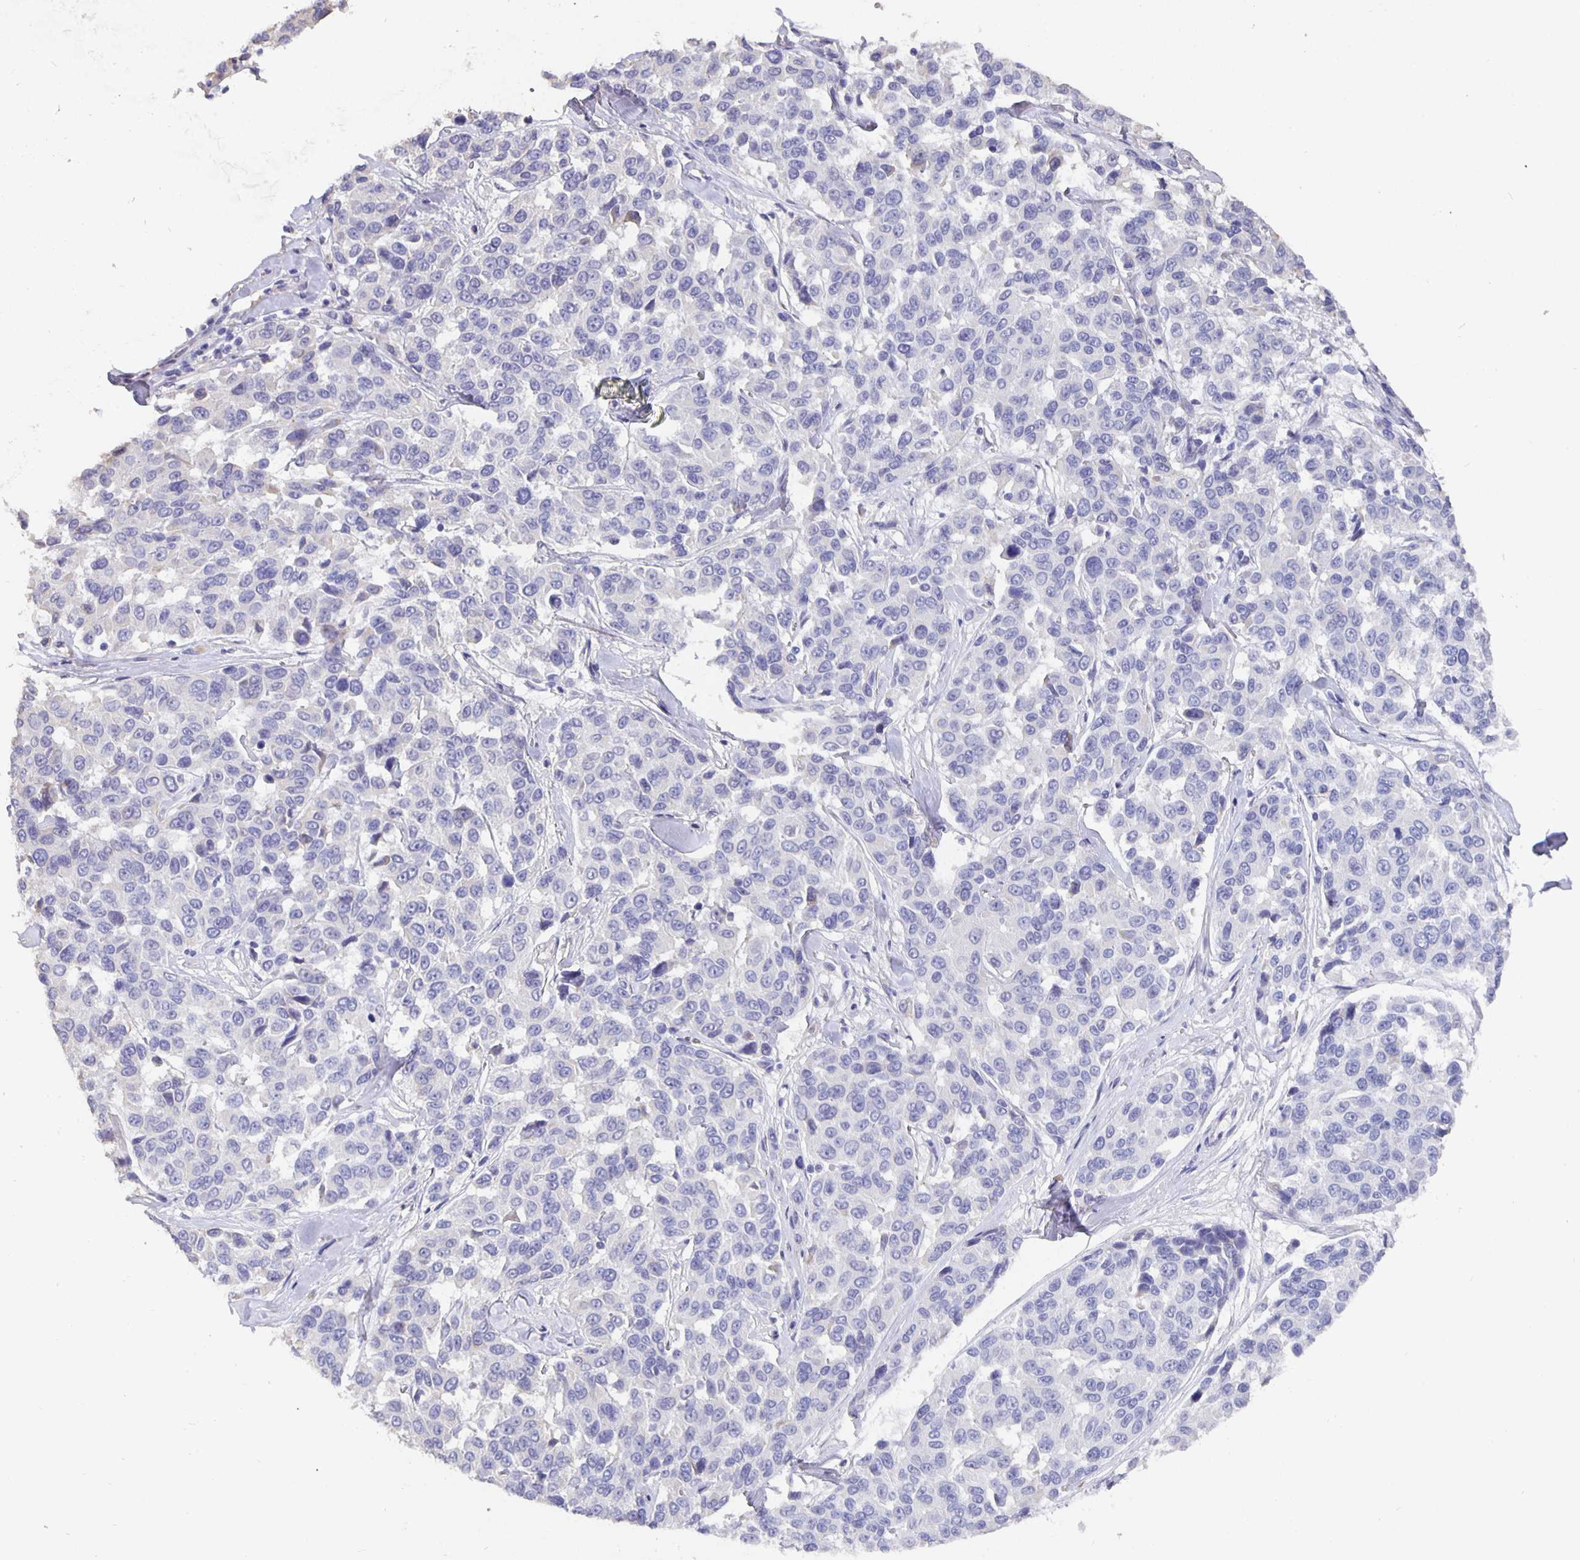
{"staining": {"intensity": "negative", "quantity": "none", "location": "none"}, "tissue": "melanoma", "cell_type": "Tumor cells", "image_type": "cancer", "snomed": [{"axis": "morphology", "description": "Malignant melanoma, NOS"}, {"axis": "topography", "description": "Skin"}], "caption": "Immunohistochemical staining of human malignant melanoma reveals no significant staining in tumor cells.", "gene": "CFAP74", "patient": {"sex": "female", "age": 66}}